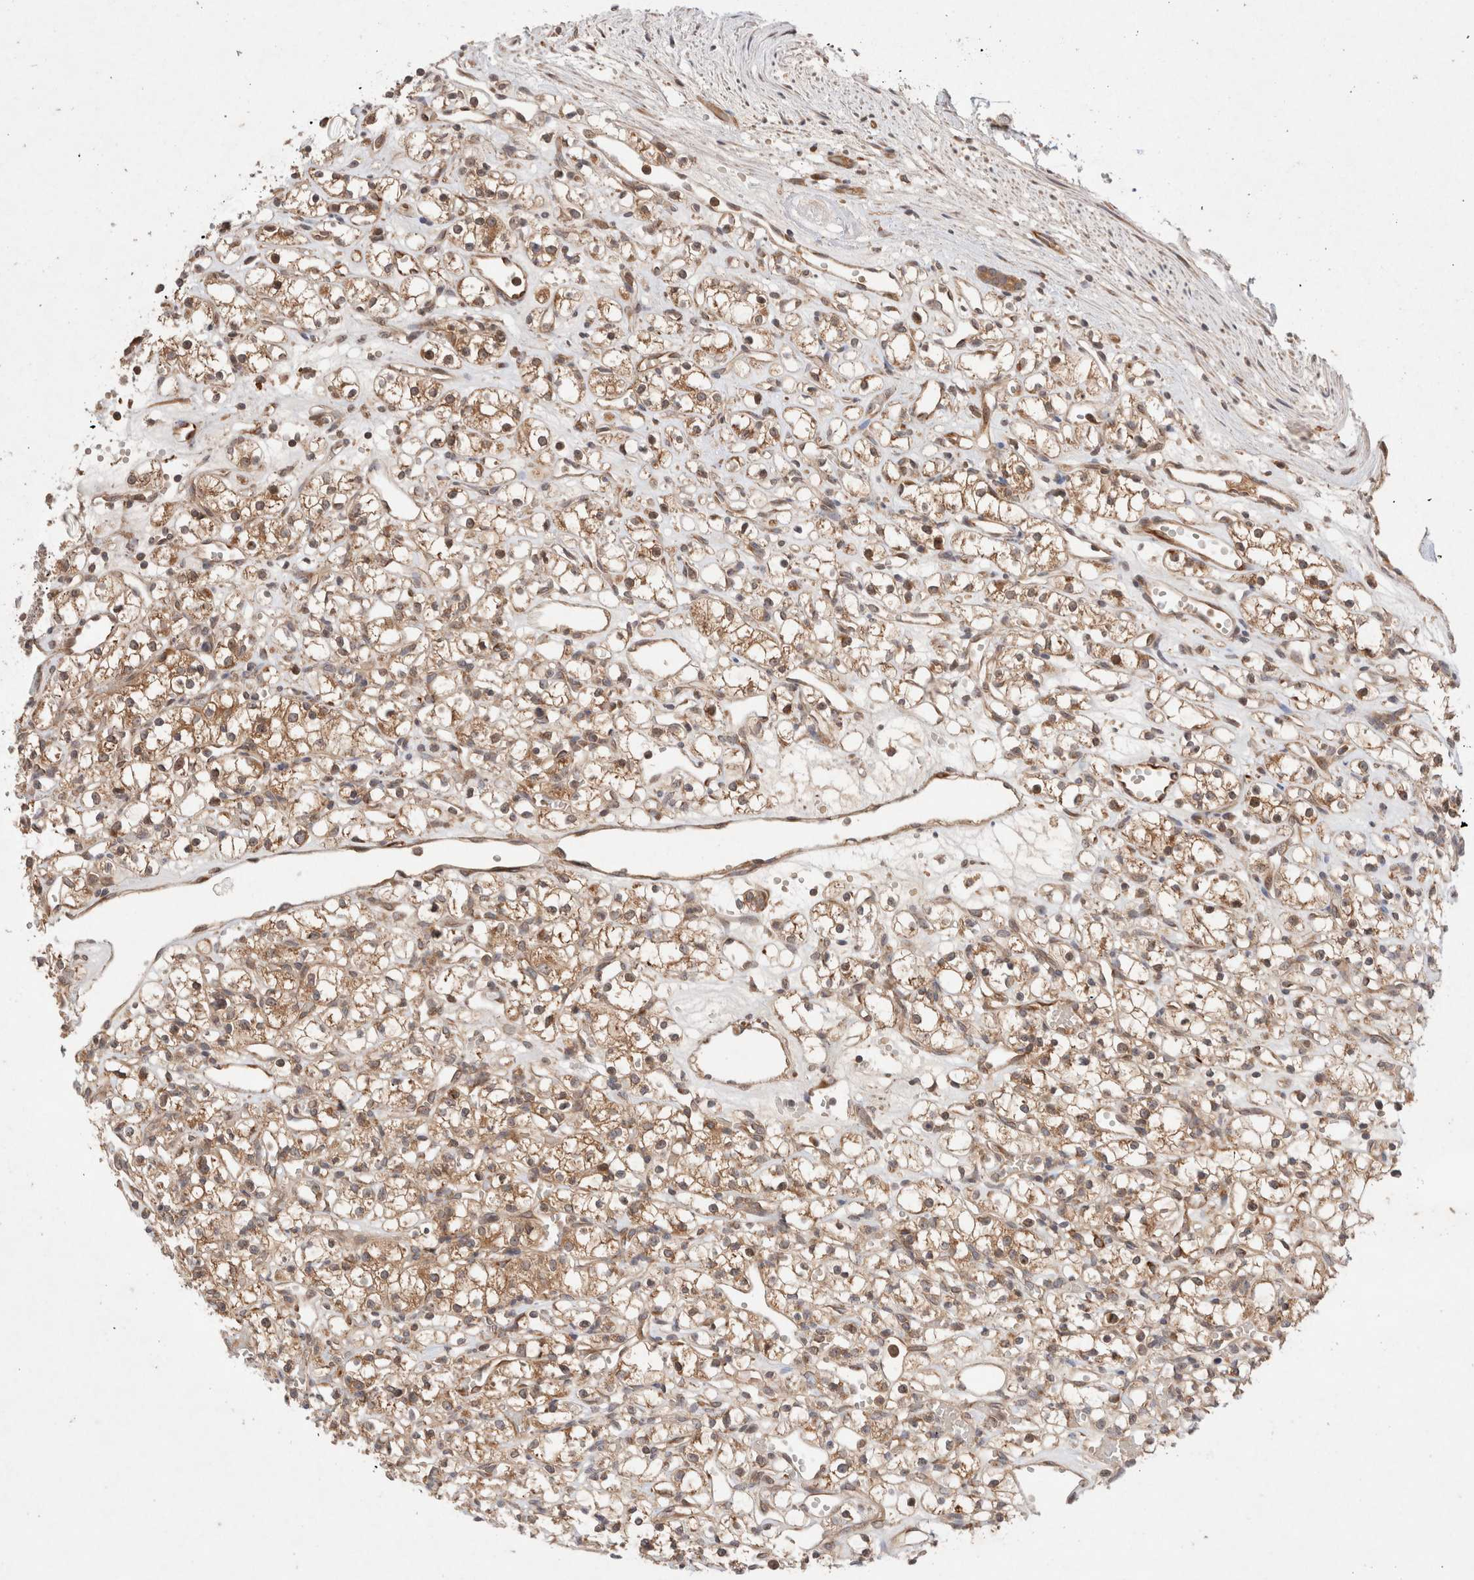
{"staining": {"intensity": "moderate", "quantity": ">75%", "location": "cytoplasmic/membranous"}, "tissue": "renal cancer", "cell_type": "Tumor cells", "image_type": "cancer", "snomed": [{"axis": "morphology", "description": "Adenocarcinoma, NOS"}, {"axis": "topography", "description": "Kidney"}], "caption": "The micrograph displays immunohistochemical staining of adenocarcinoma (renal). There is moderate cytoplasmic/membranous positivity is seen in about >75% of tumor cells.", "gene": "KLHL20", "patient": {"sex": "female", "age": 59}}